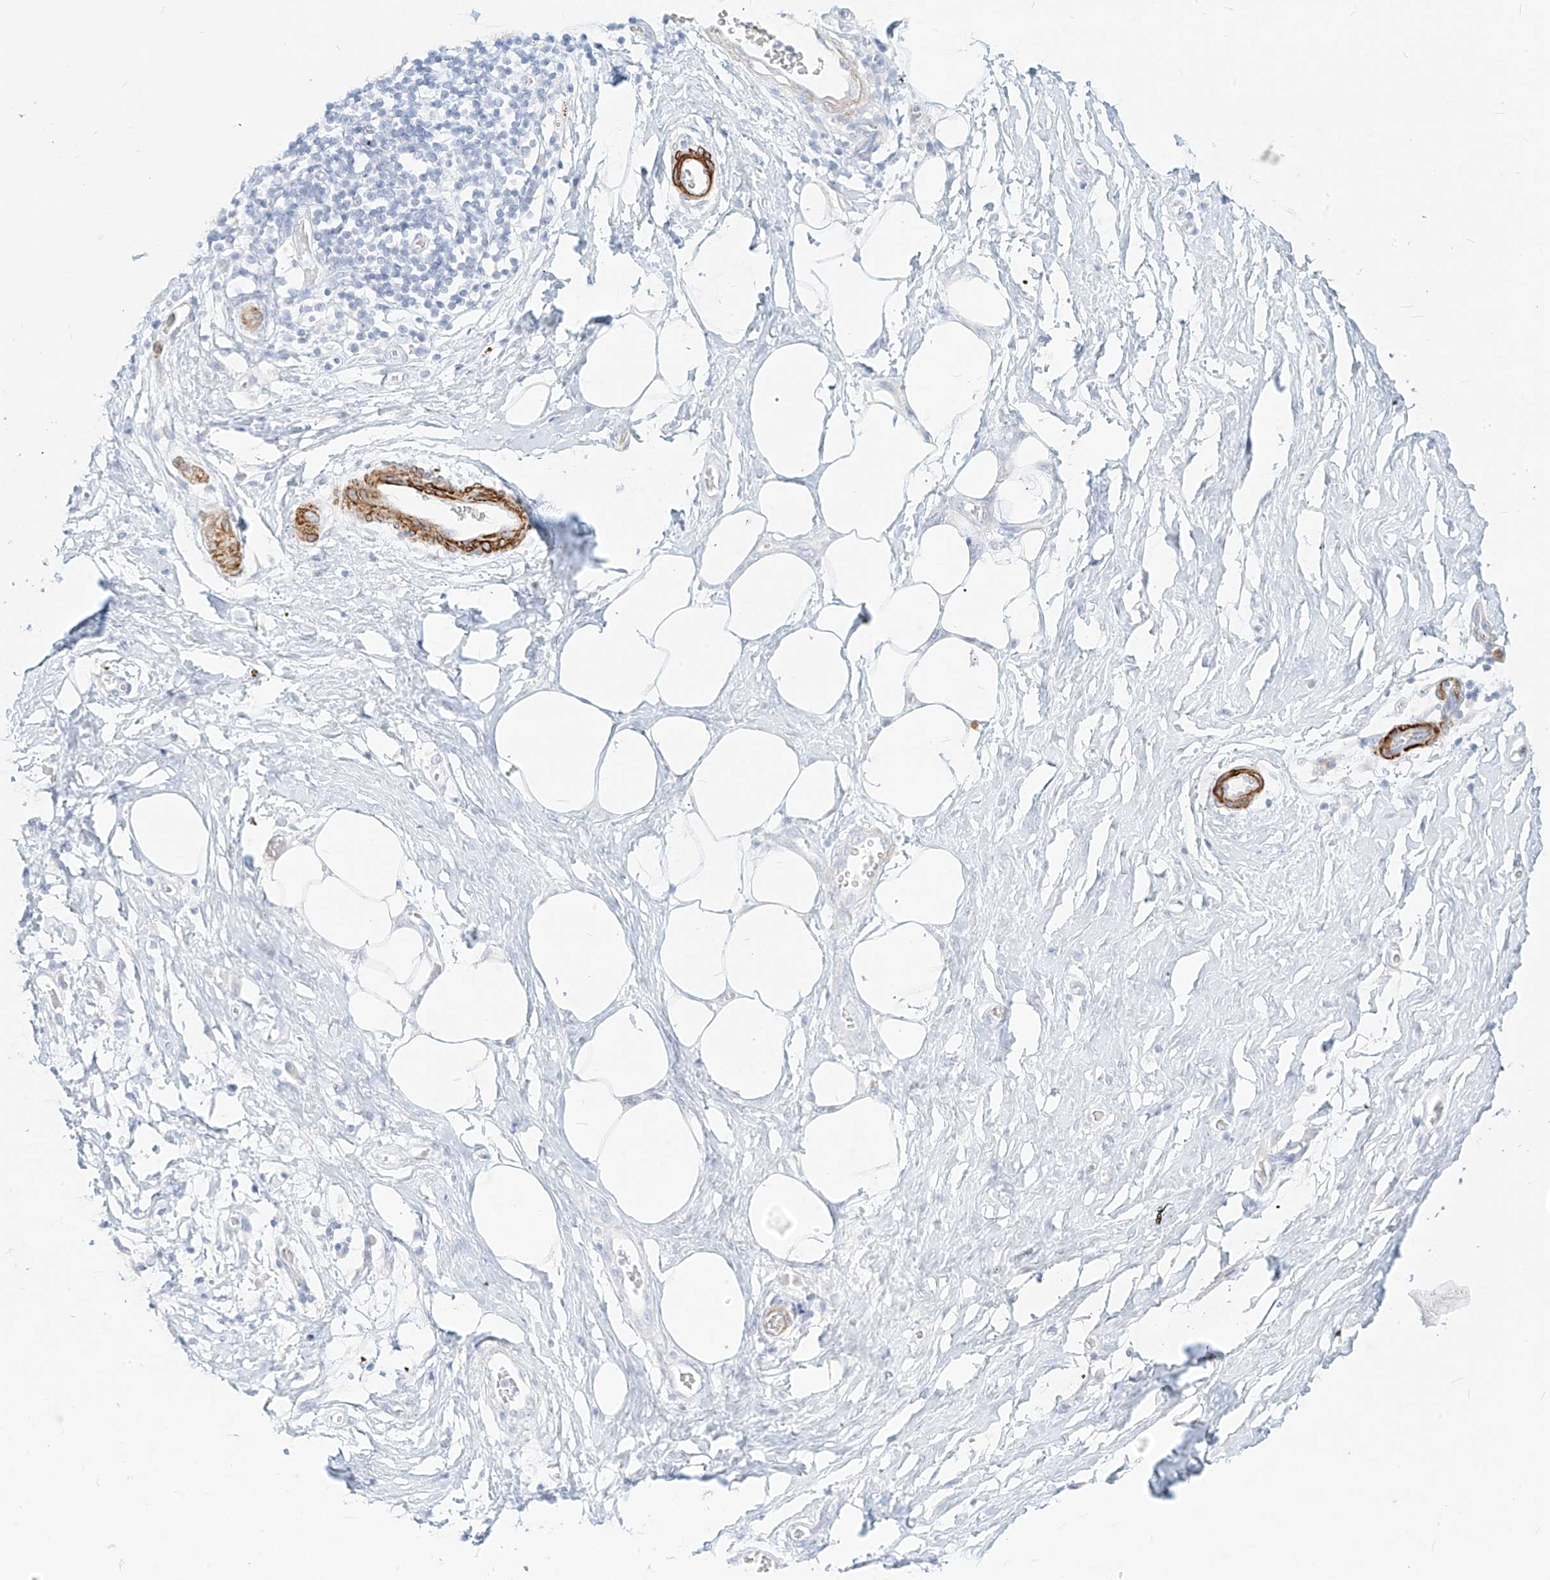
{"staining": {"intensity": "negative", "quantity": "none", "location": "none"}, "tissue": "adipose tissue", "cell_type": "Adipocytes", "image_type": "normal", "snomed": [{"axis": "morphology", "description": "Normal tissue, NOS"}, {"axis": "morphology", "description": "Adenocarcinoma, NOS"}, {"axis": "topography", "description": "Pancreas"}, {"axis": "topography", "description": "Peripheral nerve tissue"}], "caption": "Adipocytes show no significant protein positivity in normal adipose tissue.", "gene": "ST3GAL5", "patient": {"sex": "male", "age": 59}}